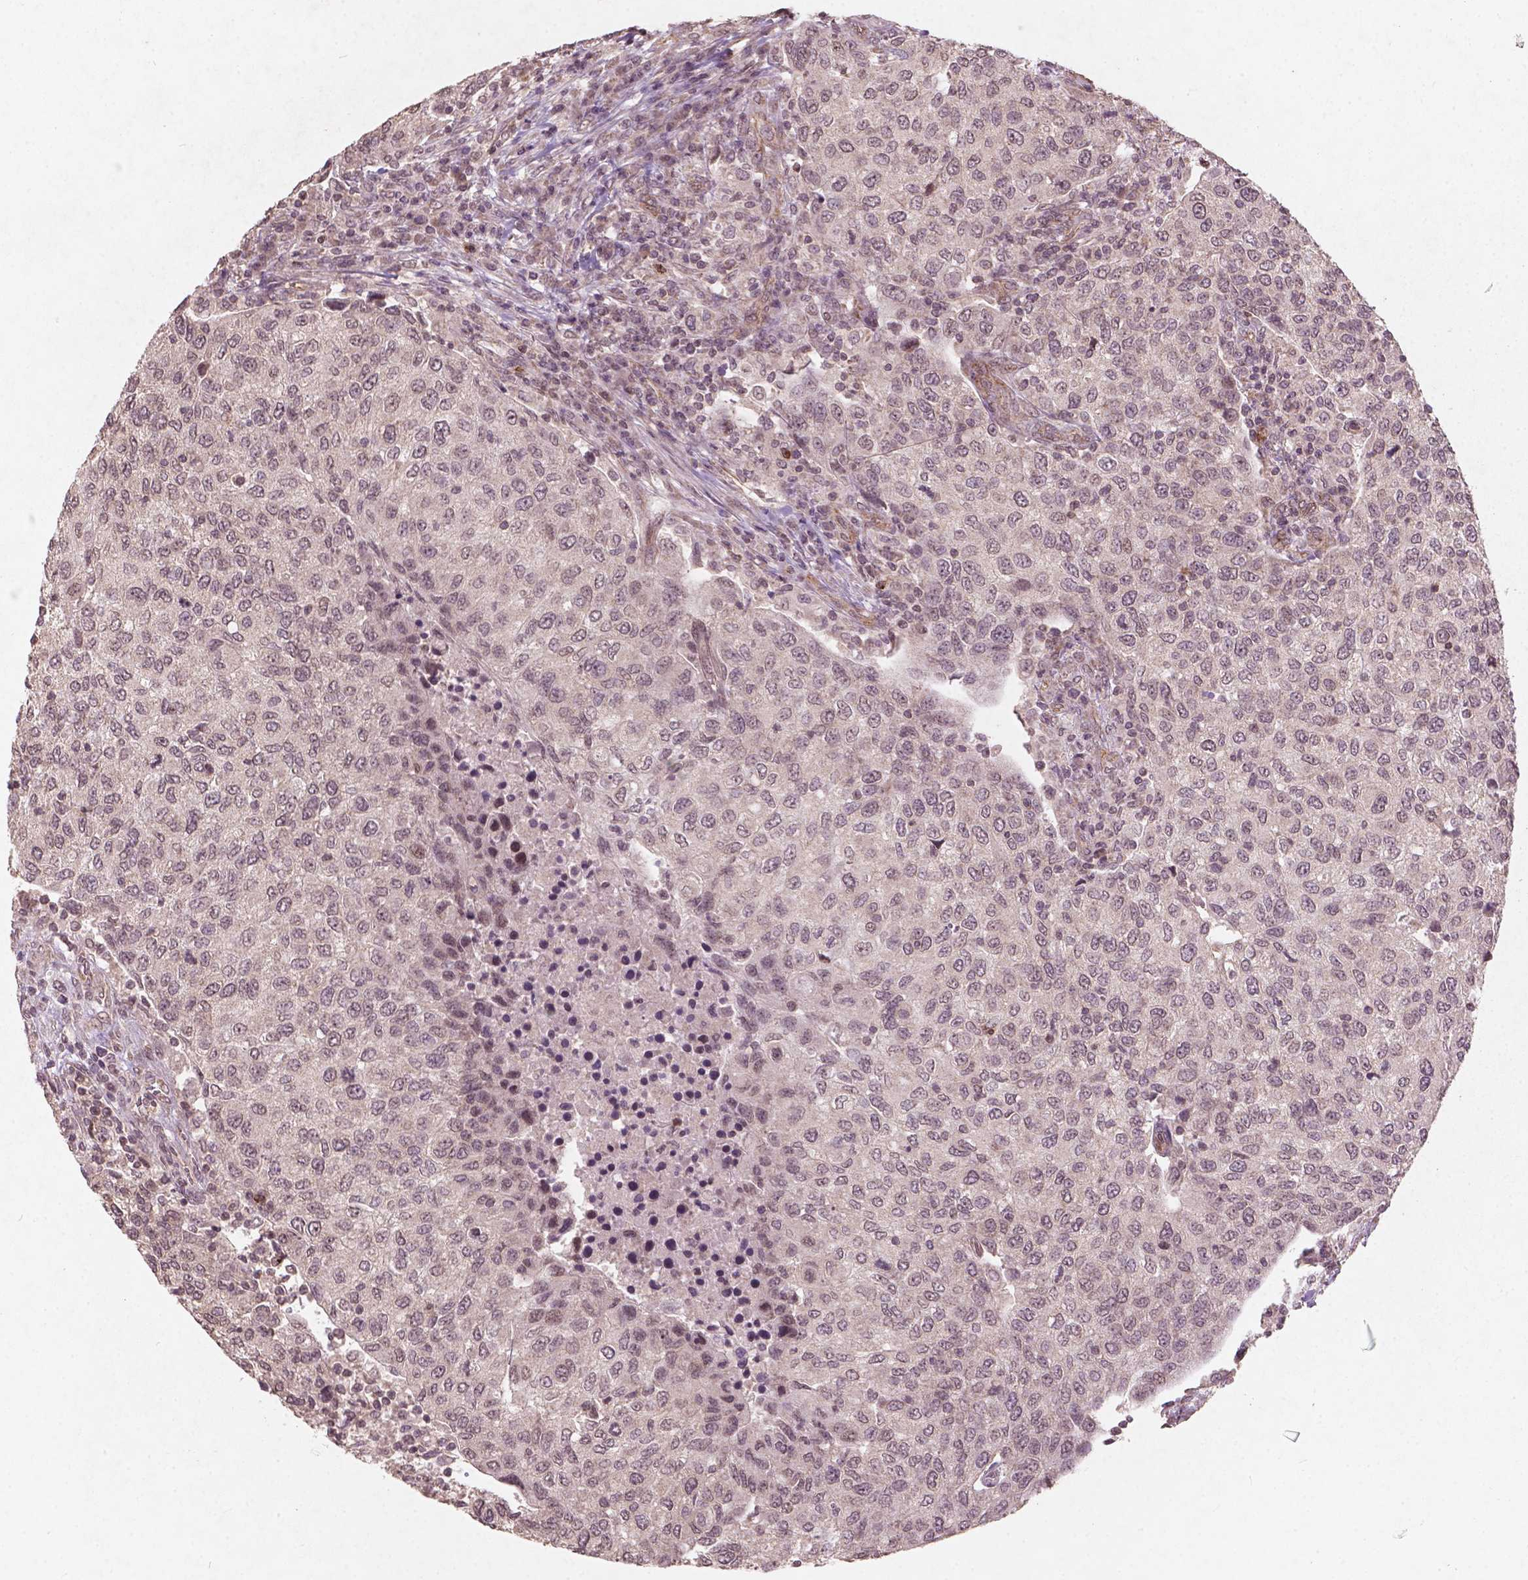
{"staining": {"intensity": "negative", "quantity": "none", "location": "none"}, "tissue": "urothelial cancer", "cell_type": "Tumor cells", "image_type": "cancer", "snomed": [{"axis": "morphology", "description": "Urothelial carcinoma, High grade"}, {"axis": "topography", "description": "Urinary bladder"}], "caption": "Urothelial cancer was stained to show a protein in brown. There is no significant expression in tumor cells. (DAB IHC with hematoxylin counter stain).", "gene": "SMAD2", "patient": {"sex": "female", "age": 78}}